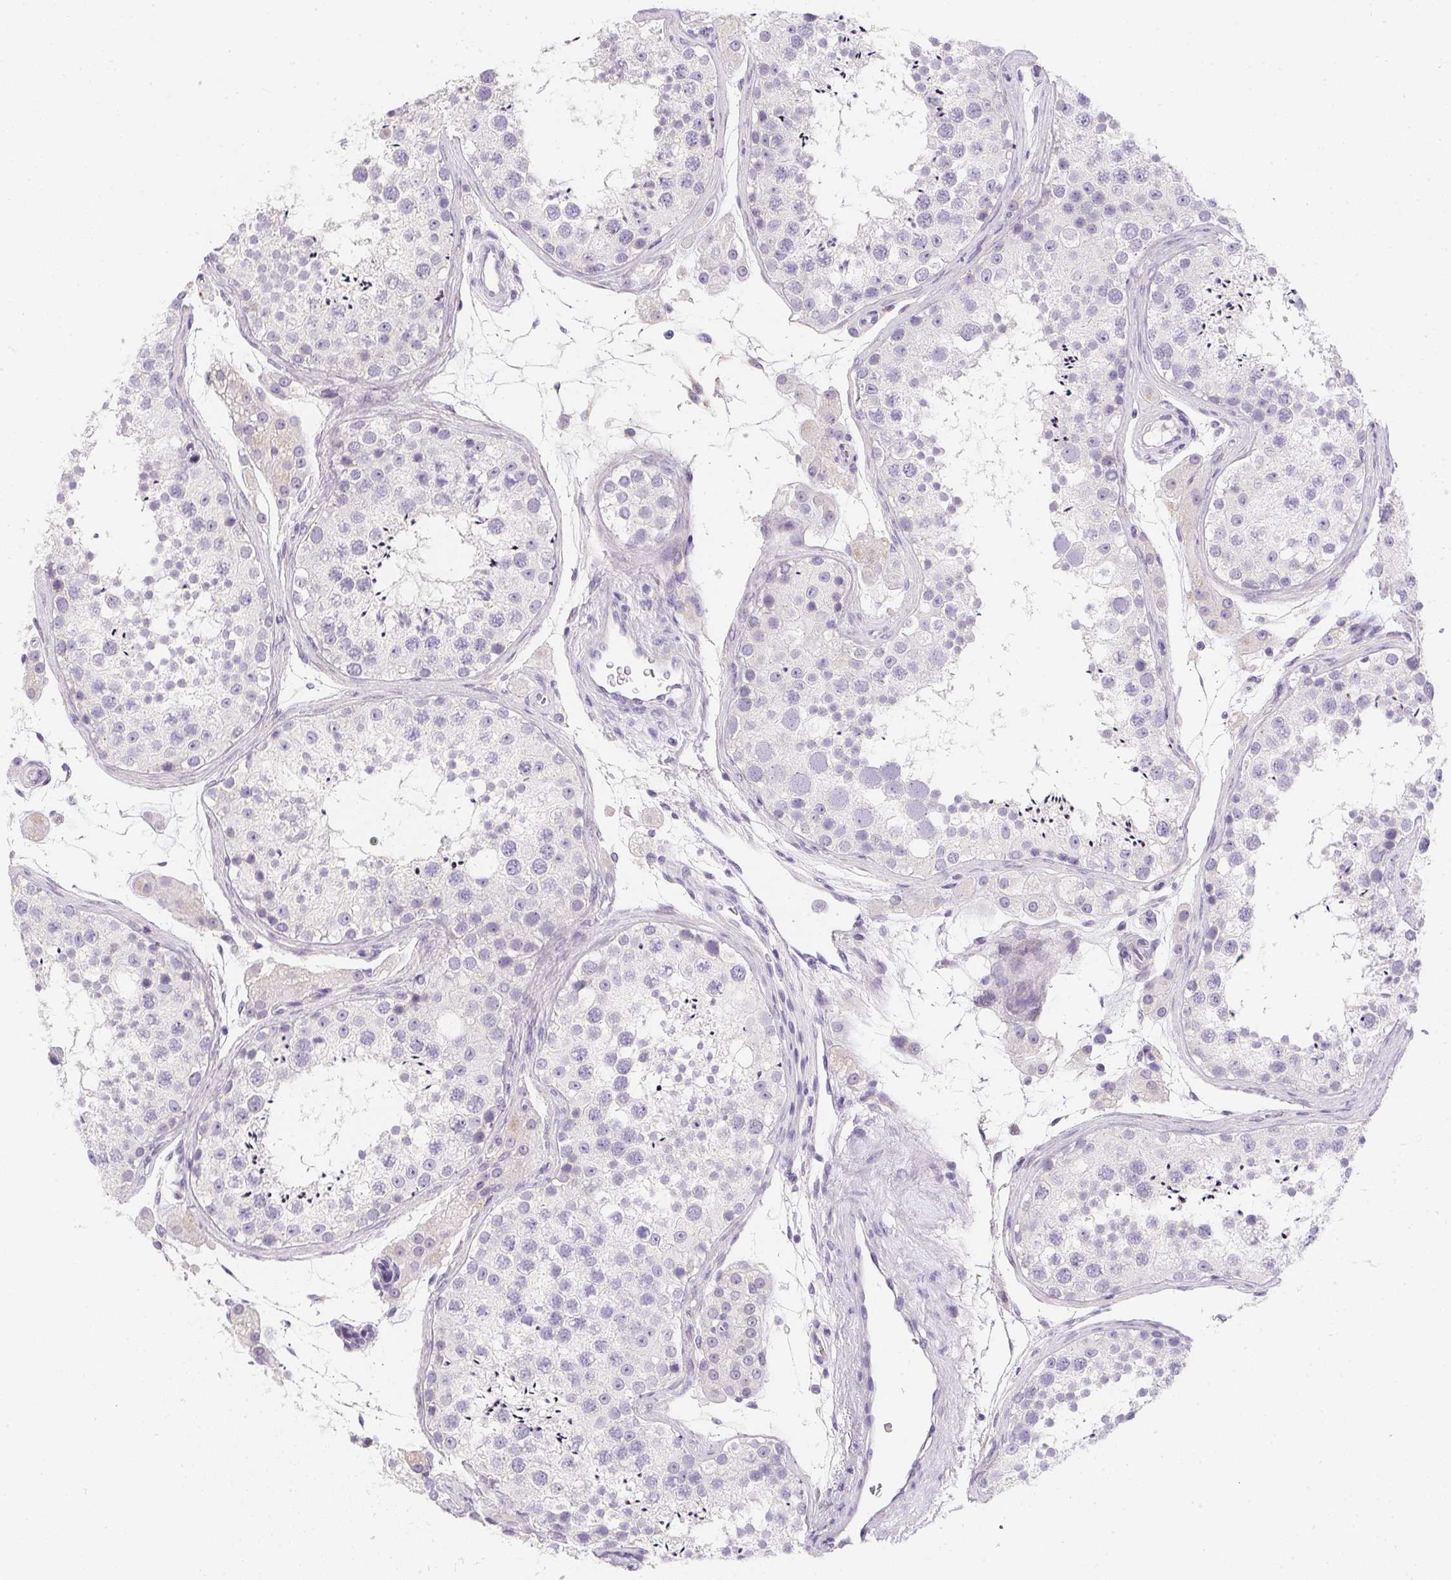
{"staining": {"intensity": "negative", "quantity": "none", "location": "none"}, "tissue": "testis", "cell_type": "Cells in seminiferous ducts", "image_type": "normal", "snomed": [{"axis": "morphology", "description": "Normal tissue, NOS"}, {"axis": "topography", "description": "Testis"}], "caption": "This is an immunohistochemistry photomicrograph of normal testis. There is no staining in cells in seminiferous ducts.", "gene": "MAP1A", "patient": {"sex": "male", "age": 41}}